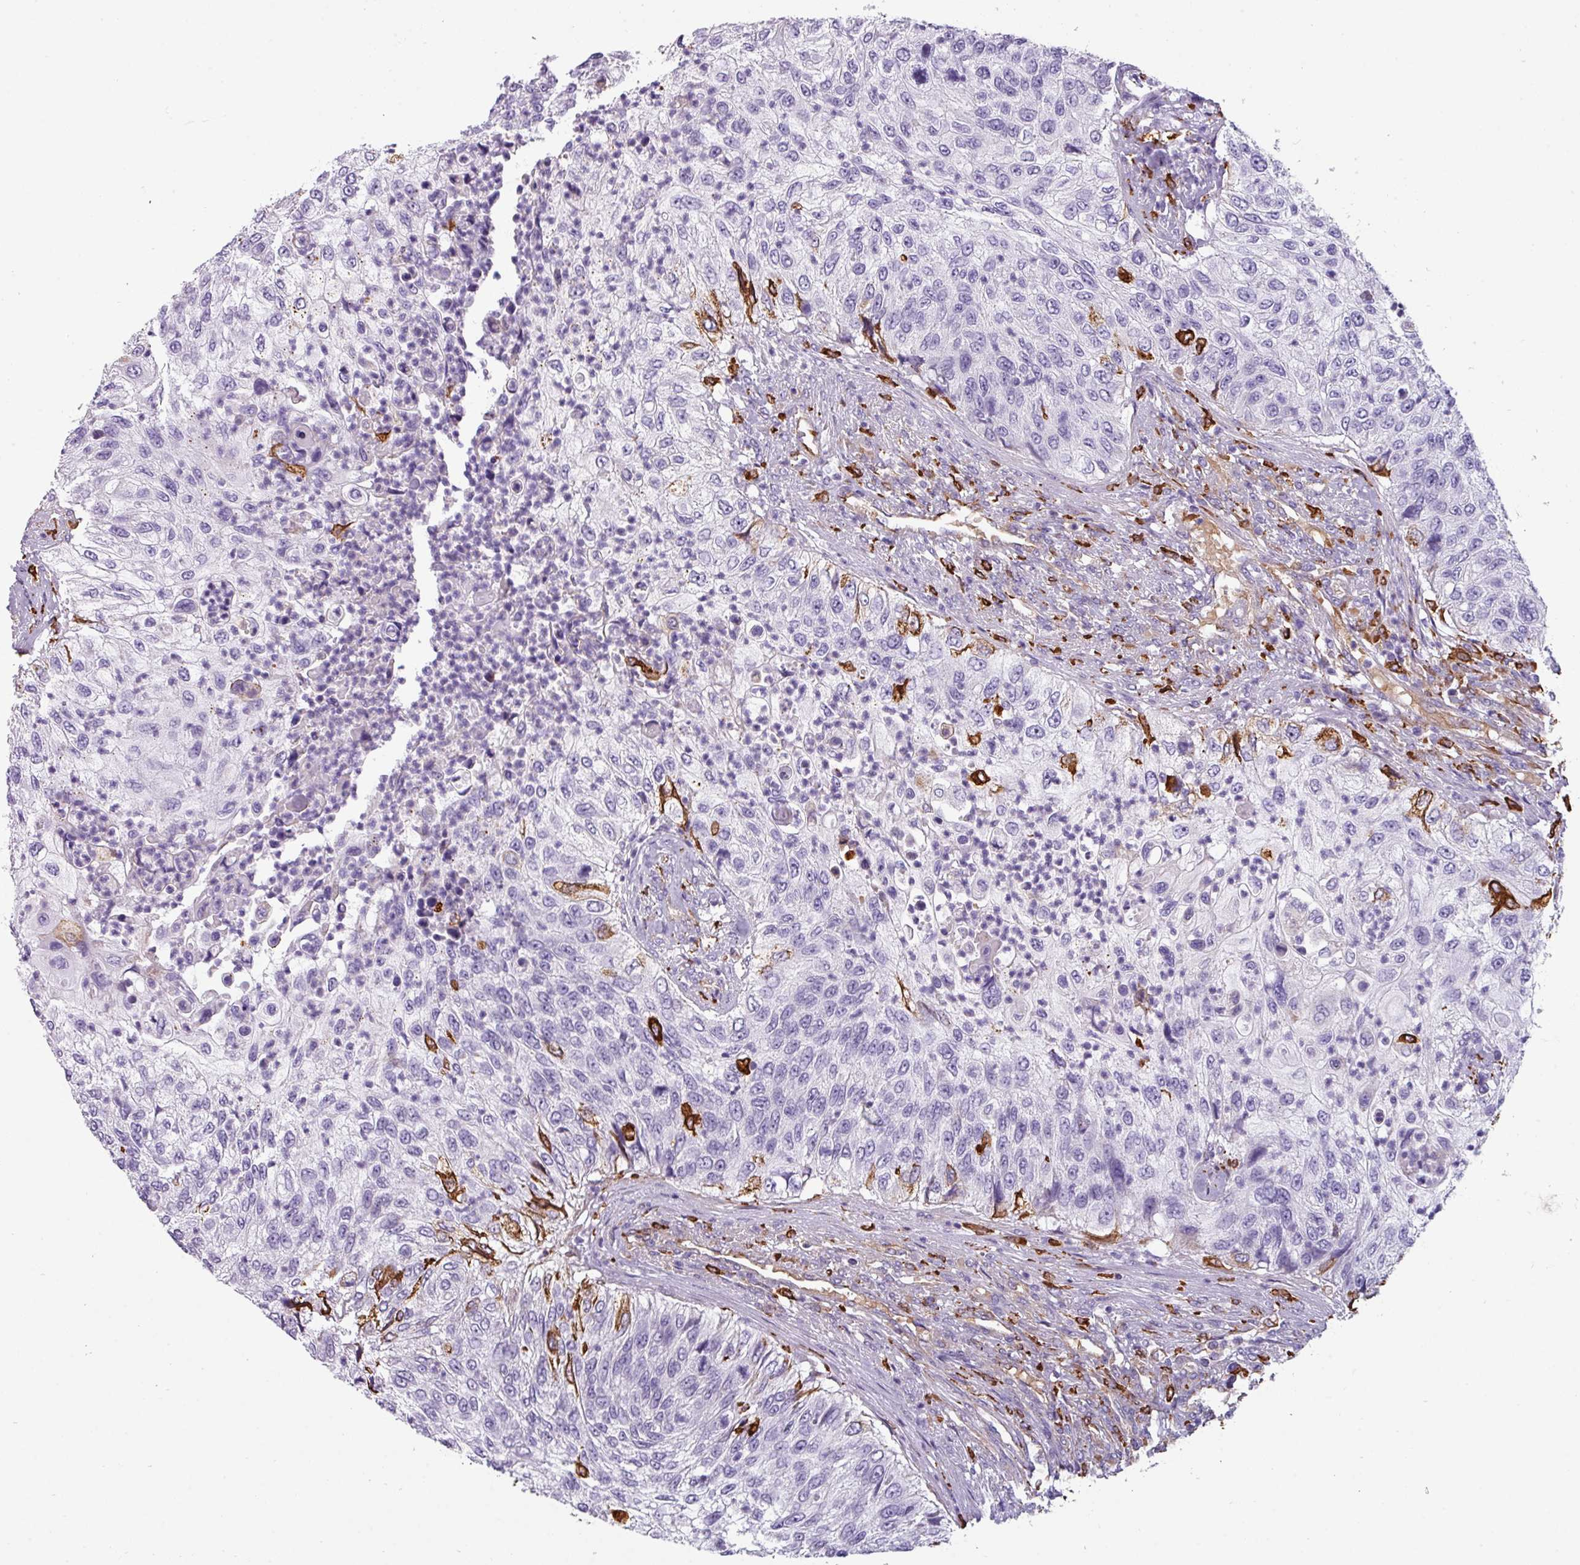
{"staining": {"intensity": "moderate", "quantity": "<25%", "location": "cytoplasmic/membranous"}, "tissue": "urothelial cancer", "cell_type": "Tumor cells", "image_type": "cancer", "snomed": [{"axis": "morphology", "description": "Urothelial carcinoma, High grade"}, {"axis": "topography", "description": "Urinary bladder"}], "caption": "About <25% of tumor cells in urothelial cancer demonstrate moderate cytoplasmic/membranous protein expression as visualized by brown immunohistochemical staining.", "gene": "BUD23", "patient": {"sex": "female", "age": 60}}